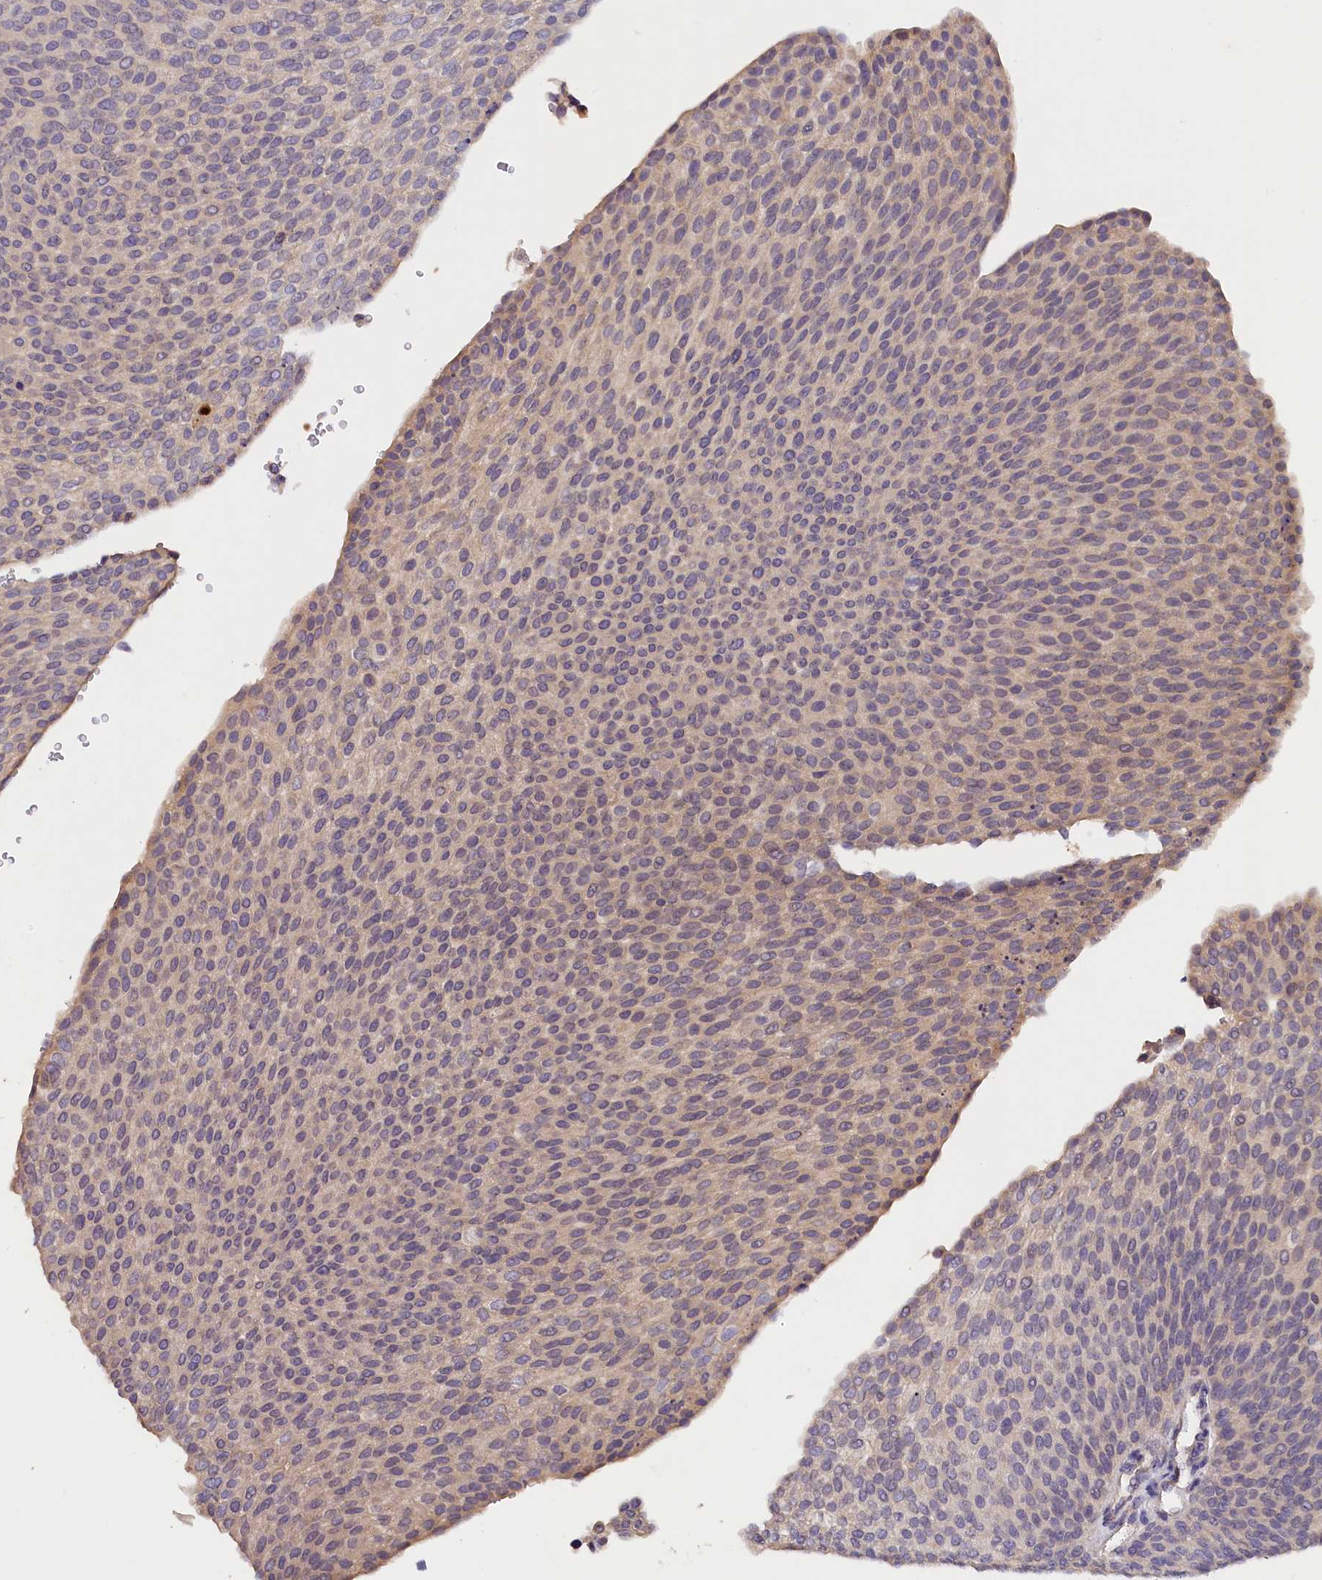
{"staining": {"intensity": "weak", "quantity": "<25%", "location": "cytoplasmic/membranous"}, "tissue": "urothelial cancer", "cell_type": "Tumor cells", "image_type": "cancer", "snomed": [{"axis": "morphology", "description": "Urothelial carcinoma, High grade"}, {"axis": "topography", "description": "Urinary bladder"}], "caption": "High-grade urothelial carcinoma was stained to show a protein in brown. There is no significant positivity in tumor cells.", "gene": "ST7L", "patient": {"sex": "female", "age": 79}}